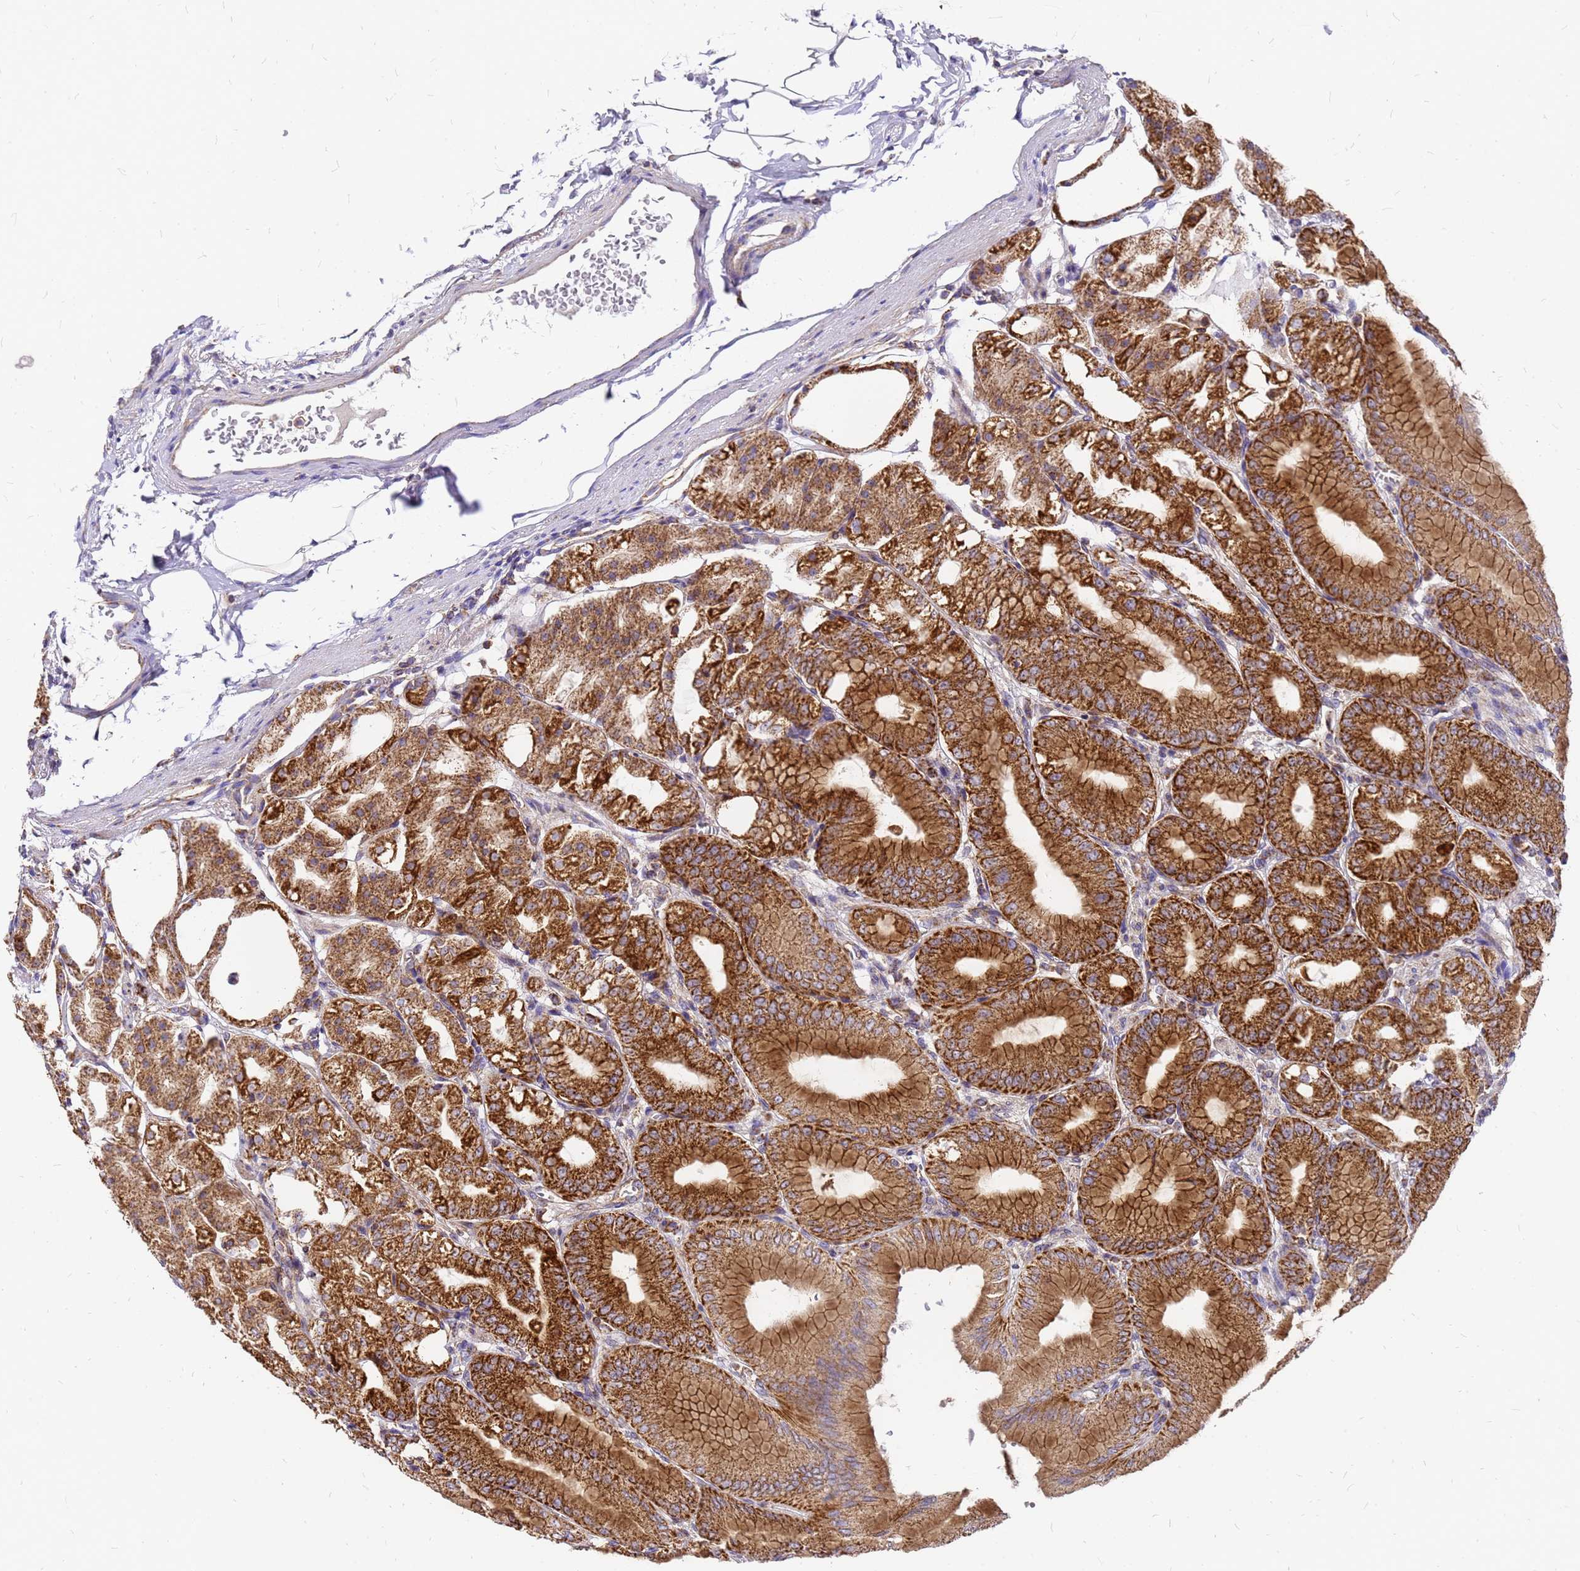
{"staining": {"intensity": "strong", "quantity": ">75%", "location": "cytoplasmic/membranous"}, "tissue": "stomach", "cell_type": "Glandular cells", "image_type": "normal", "snomed": [{"axis": "morphology", "description": "Normal tissue, NOS"}, {"axis": "topography", "description": "Stomach, lower"}], "caption": "Stomach stained with a brown dye displays strong cytoplasmic/membranous positive expression in about >75% of glandular cells.", "gene": "MRPS26", "patient": {"sex": "male", "age": 71}}